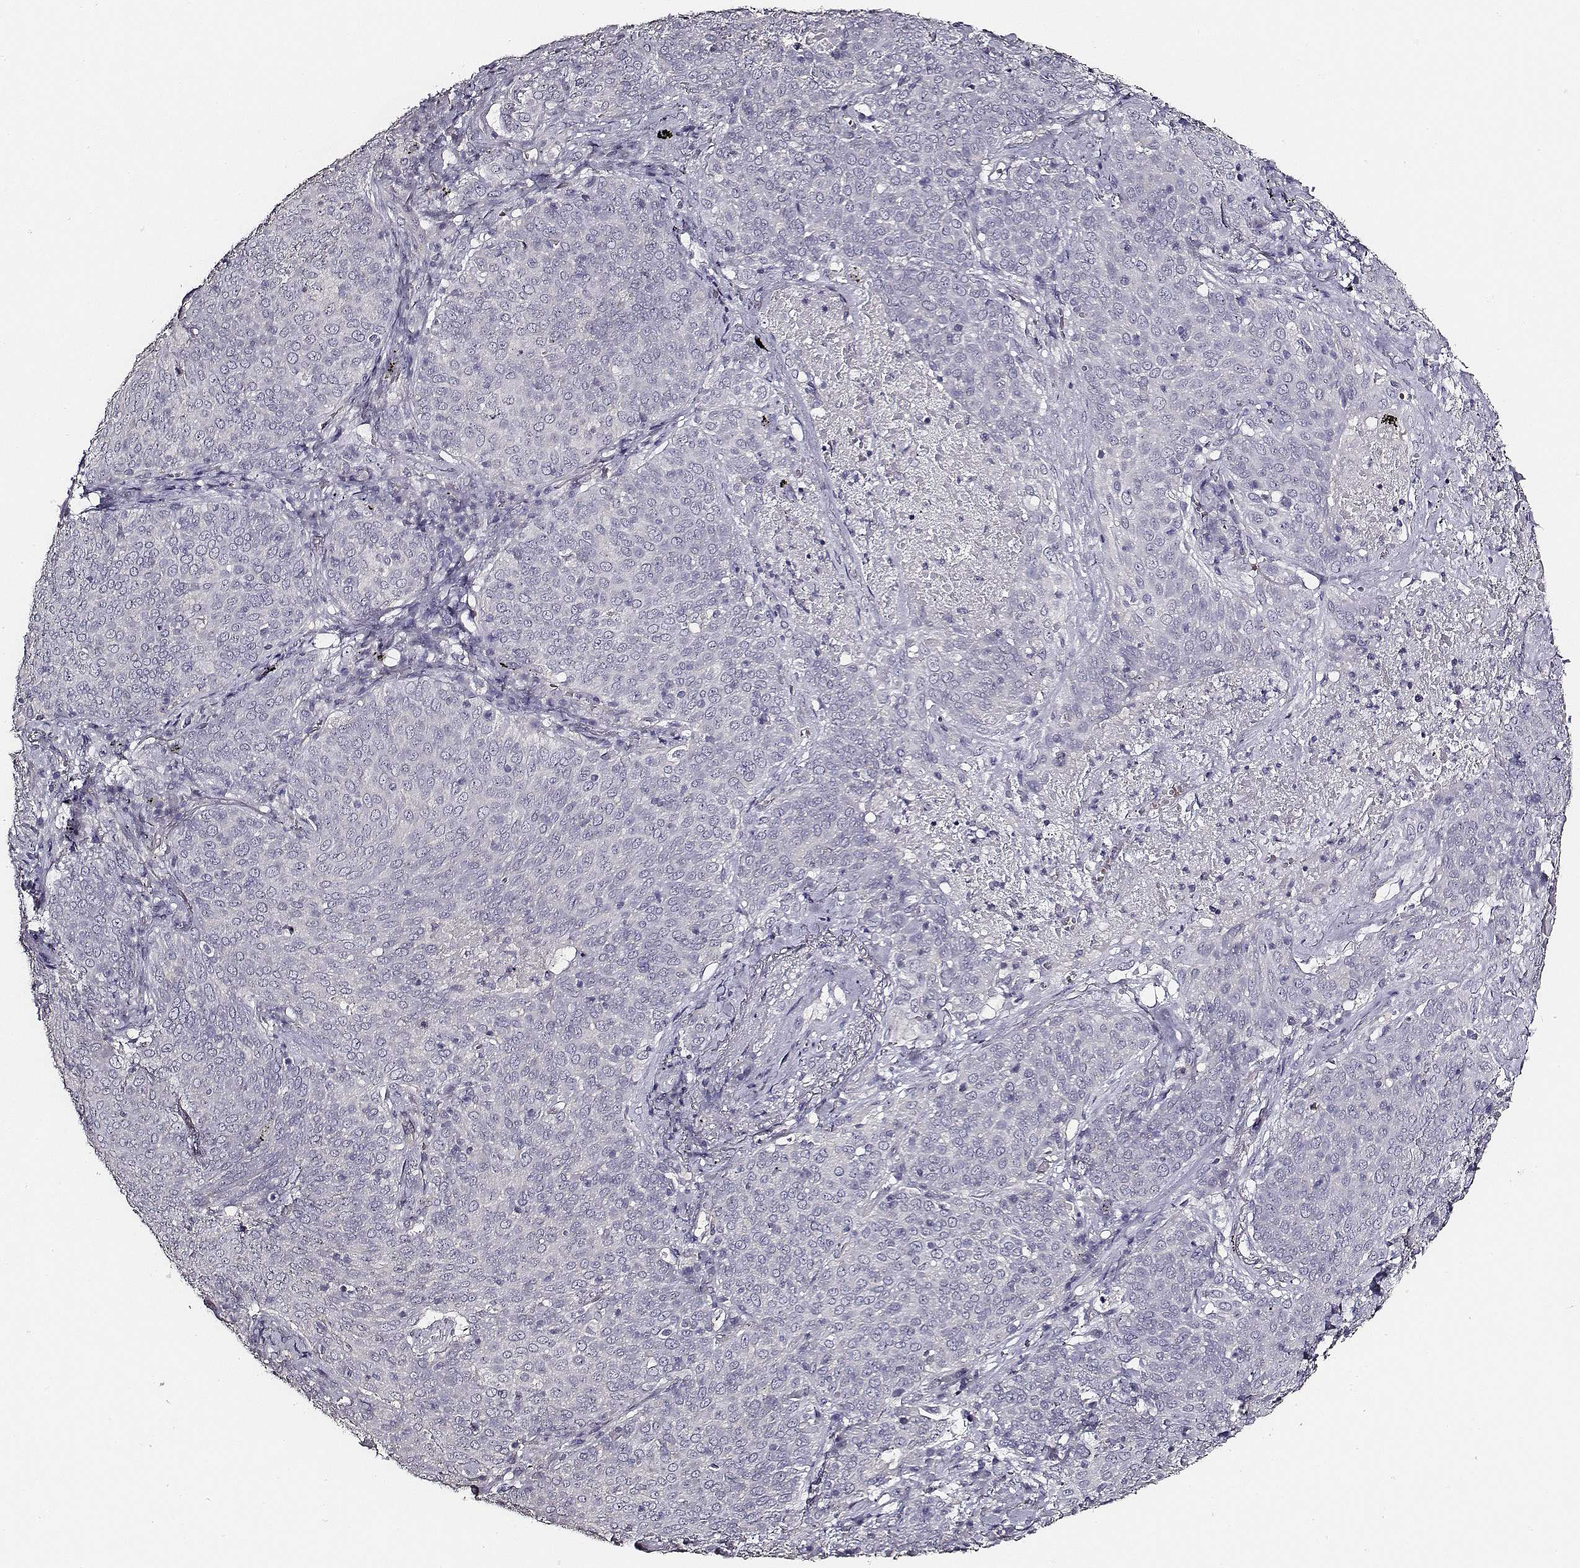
{"staining": {"intensity": "negative", "quantity": "none", "location": "none"}, "tissue": "lung cancer", "cell_type": "Tumor cells", "image_type": "cancer", "snomed": [{"axis": "morphology", "description": "Squamous cell carcinoma, NOS"}, {"axis": "topography", "description": "Lung"}], "caption": "A histopathology image of squamous cell carcinoma (lung) stained for a protein reveals no brown staining in tumor cells. (Immunohistochemistry (ihc), brightfield microscopy, high magnification).", "gene": "AADAT", "patient": {"sex": "male", "age": 82}}